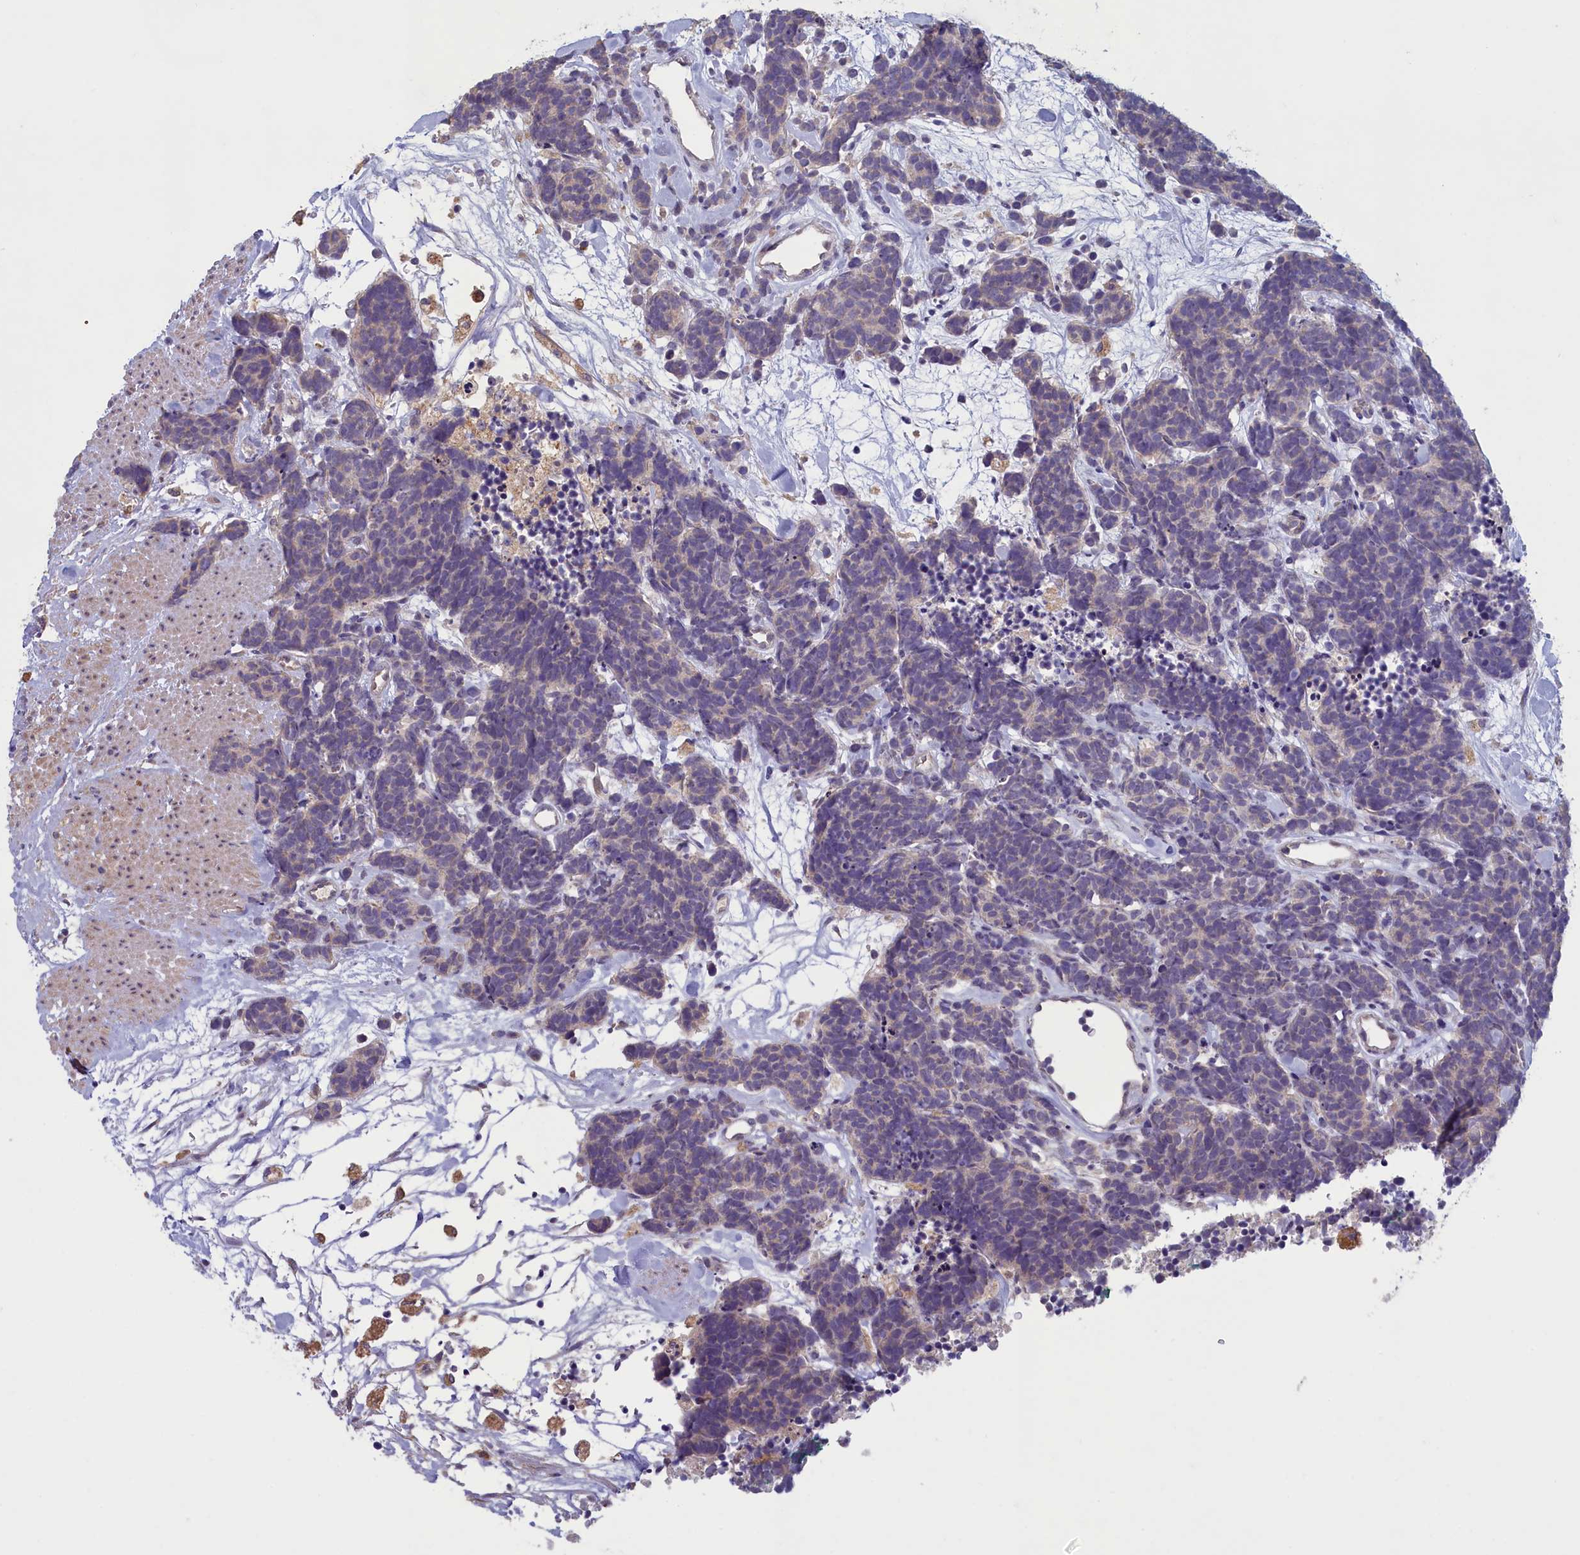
{"staining": {"intensity": "negative", "quantity": "none", "location": "none"}, "tissue": "carcinoid", "cell_type": "Tumor cells", "image_type": "cancer", "snomed": [{"axis": "morphology", "description": "Carcinoma, NOS"}, {"axis": "morphology", "description": "Carcinoid, malignant, NOS"}, {"axis": "topography", "description": "Urinary bladder"}], "caption": "Immunohistochemical staining of human carcinoid displays no significant positivity in tumor cells. (DAB (3,3'-diaminobenzidine) immunohistochemistry (IHC), high magnification).", "gene": "ATF7IP2", "patient": {"sex": "male", "age": 57}}